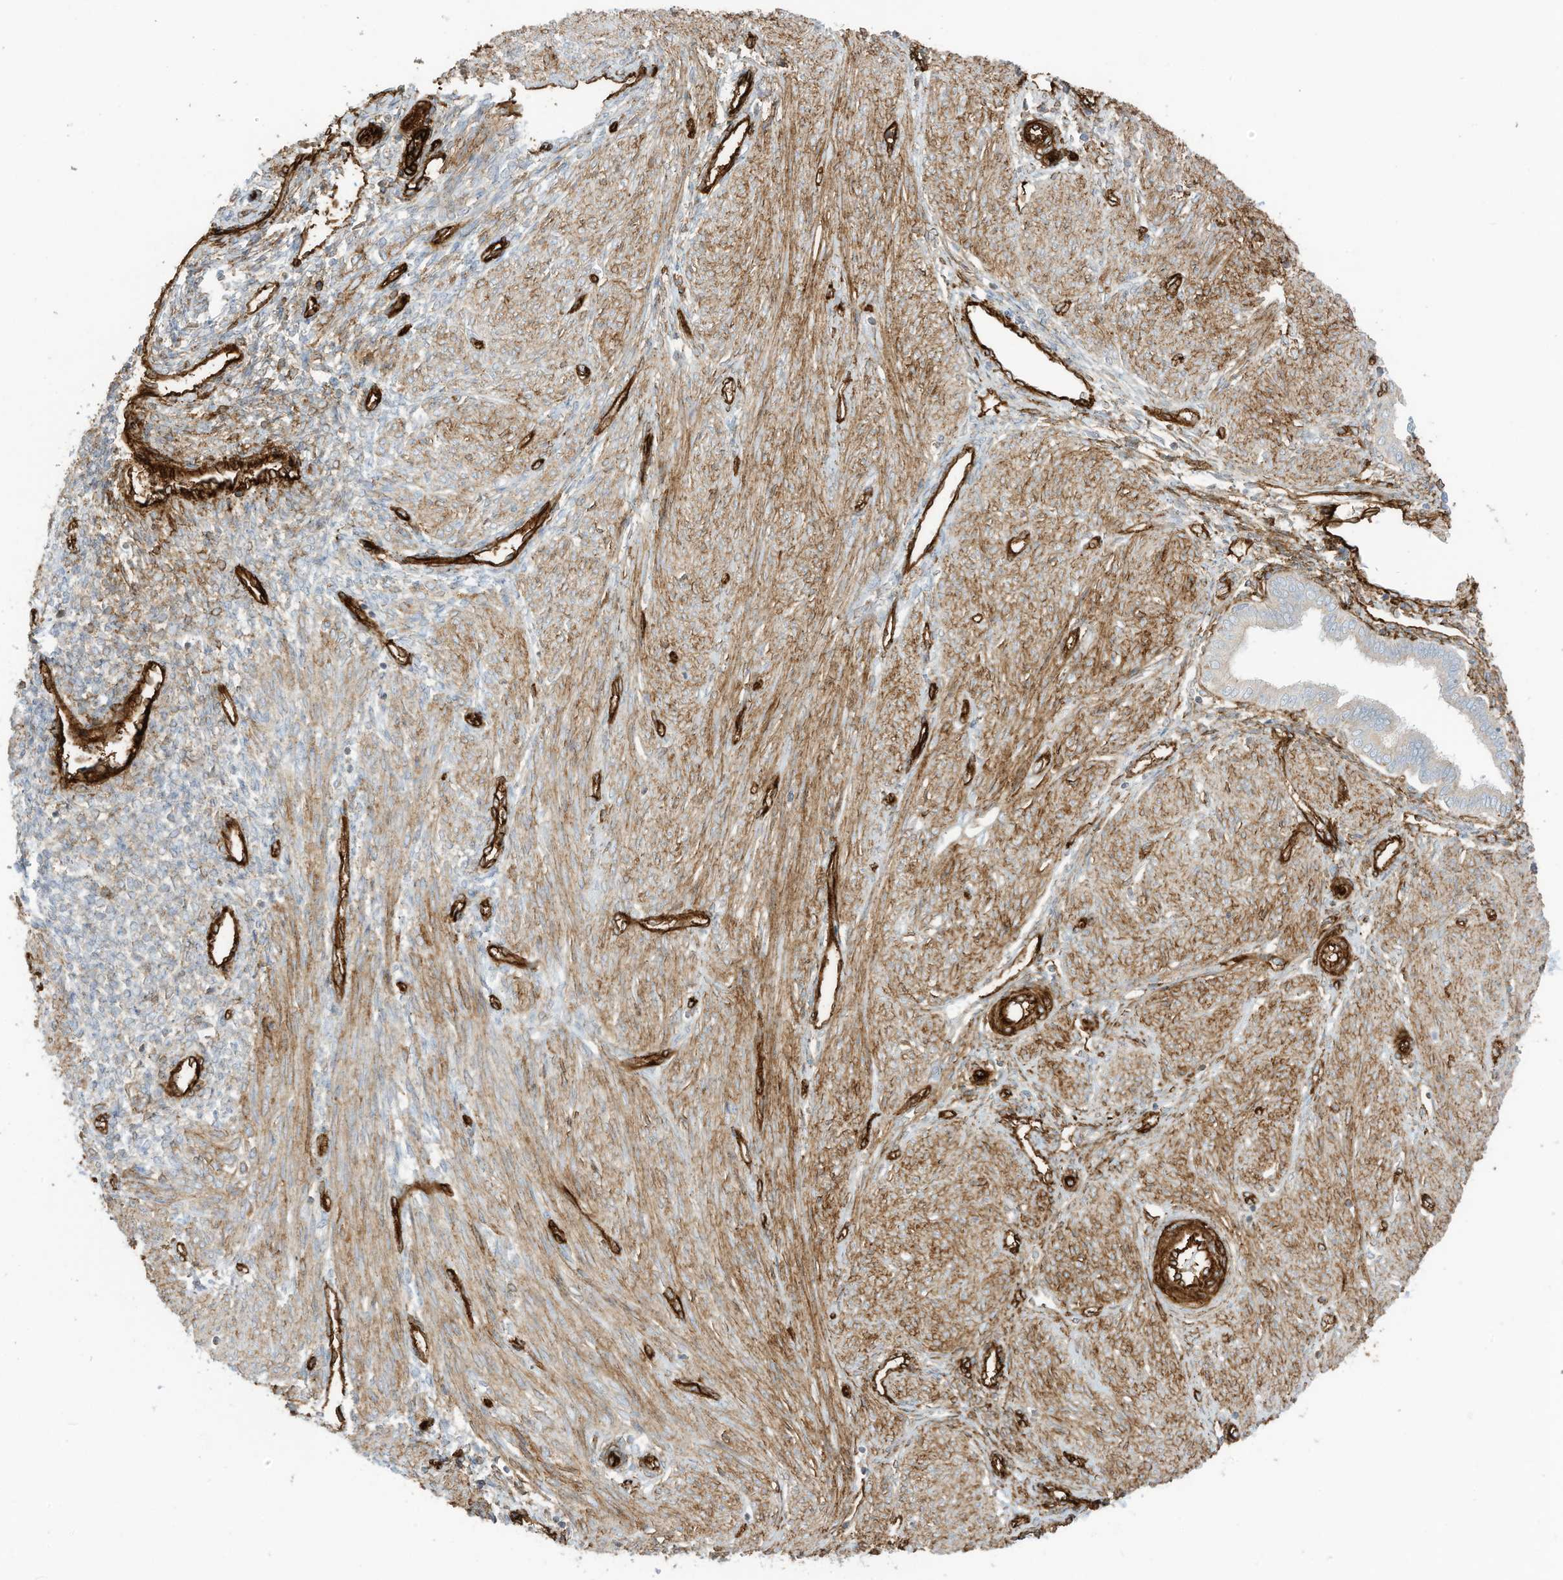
{"staining": {"intensity": "moderate", "quantity": "<25%", "location": "cytoplasmic/membranous"}, "tissue": "endometrium", "cell_type": "Cells in endometrial stroma", "image_type": "normal", "snomed": [{"axis": "morphology", "description": "Normal tissue, NOS"}, {"axis": "topography", "description": "Endometrium"}], "caption": "Moderate cytoplasmic/membranous expression for a protein is appreciated in approximately <25% of cells in endometrial stroma of normal endometrium using immunohistochemistry.", "gene": "ABCB7", "patient": {"sex": "female", "age": 53}}